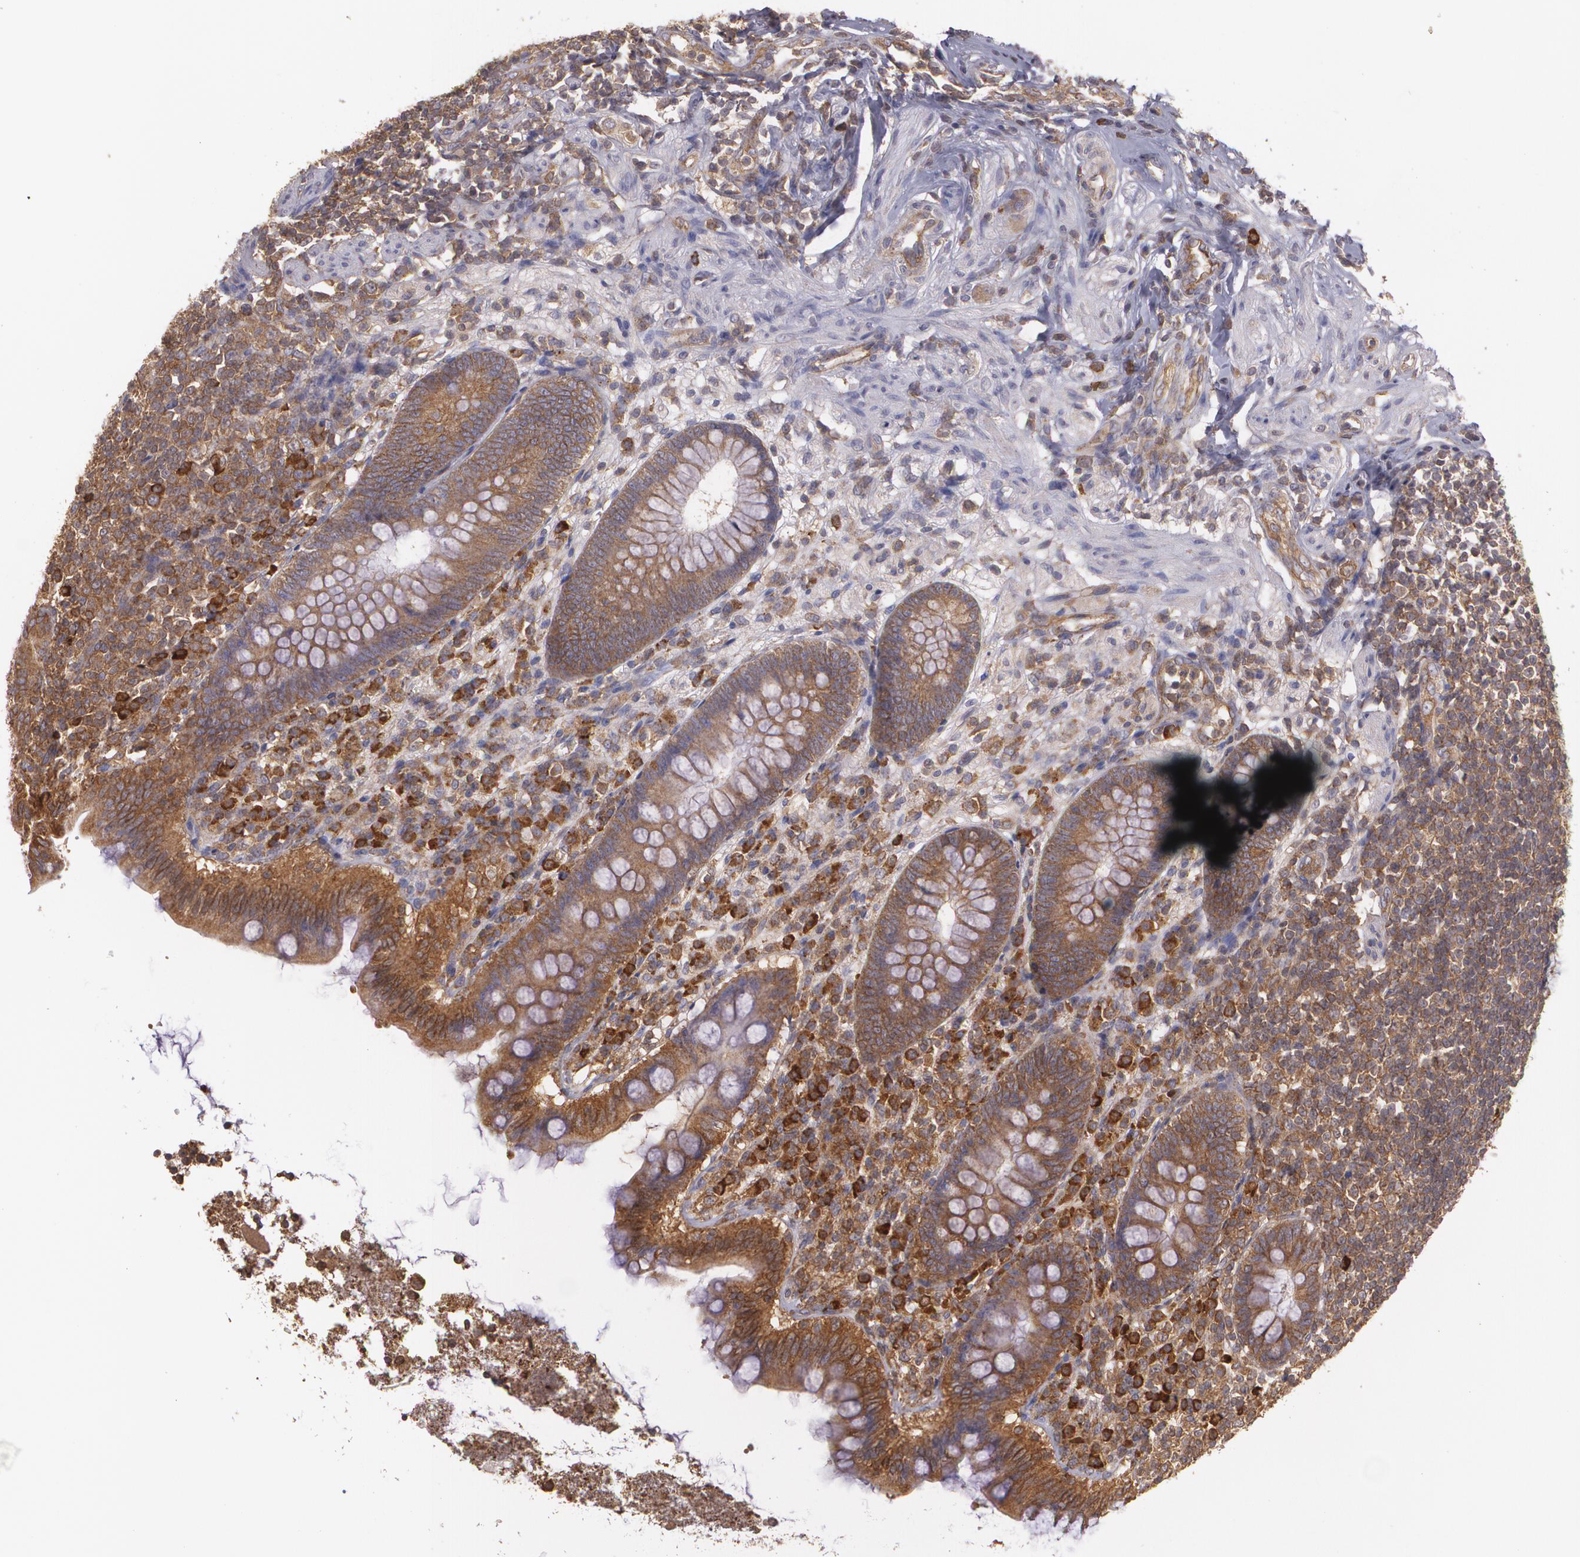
{"staining": {"intensity": "strong", "quantity": ">75%", "location": "cytoplasmic/membranous"}, "tissue": "appendix", "cell_type": "Glandular cells", "image_type": "normal", "snomed": [{"axis": "morphology", "description": "Normal tissue, NOS"}, {"axis": "topography", "description": "Appendix"}], "caption": "IHC staining of unremarkable appendix, which displays high levels of strong cytoplasmic/membranous expression in about >75% of glandular cells indicating strong cytoplasmic/membranous protein staining. The staining was performed using DAB (3,3'-diaminobenzidine) (brown) for protein detection and nuclei were counterstained in hematoxylin (blue).", "gene": "ECE1", "patient": {"sex": "female", "age": 66}}